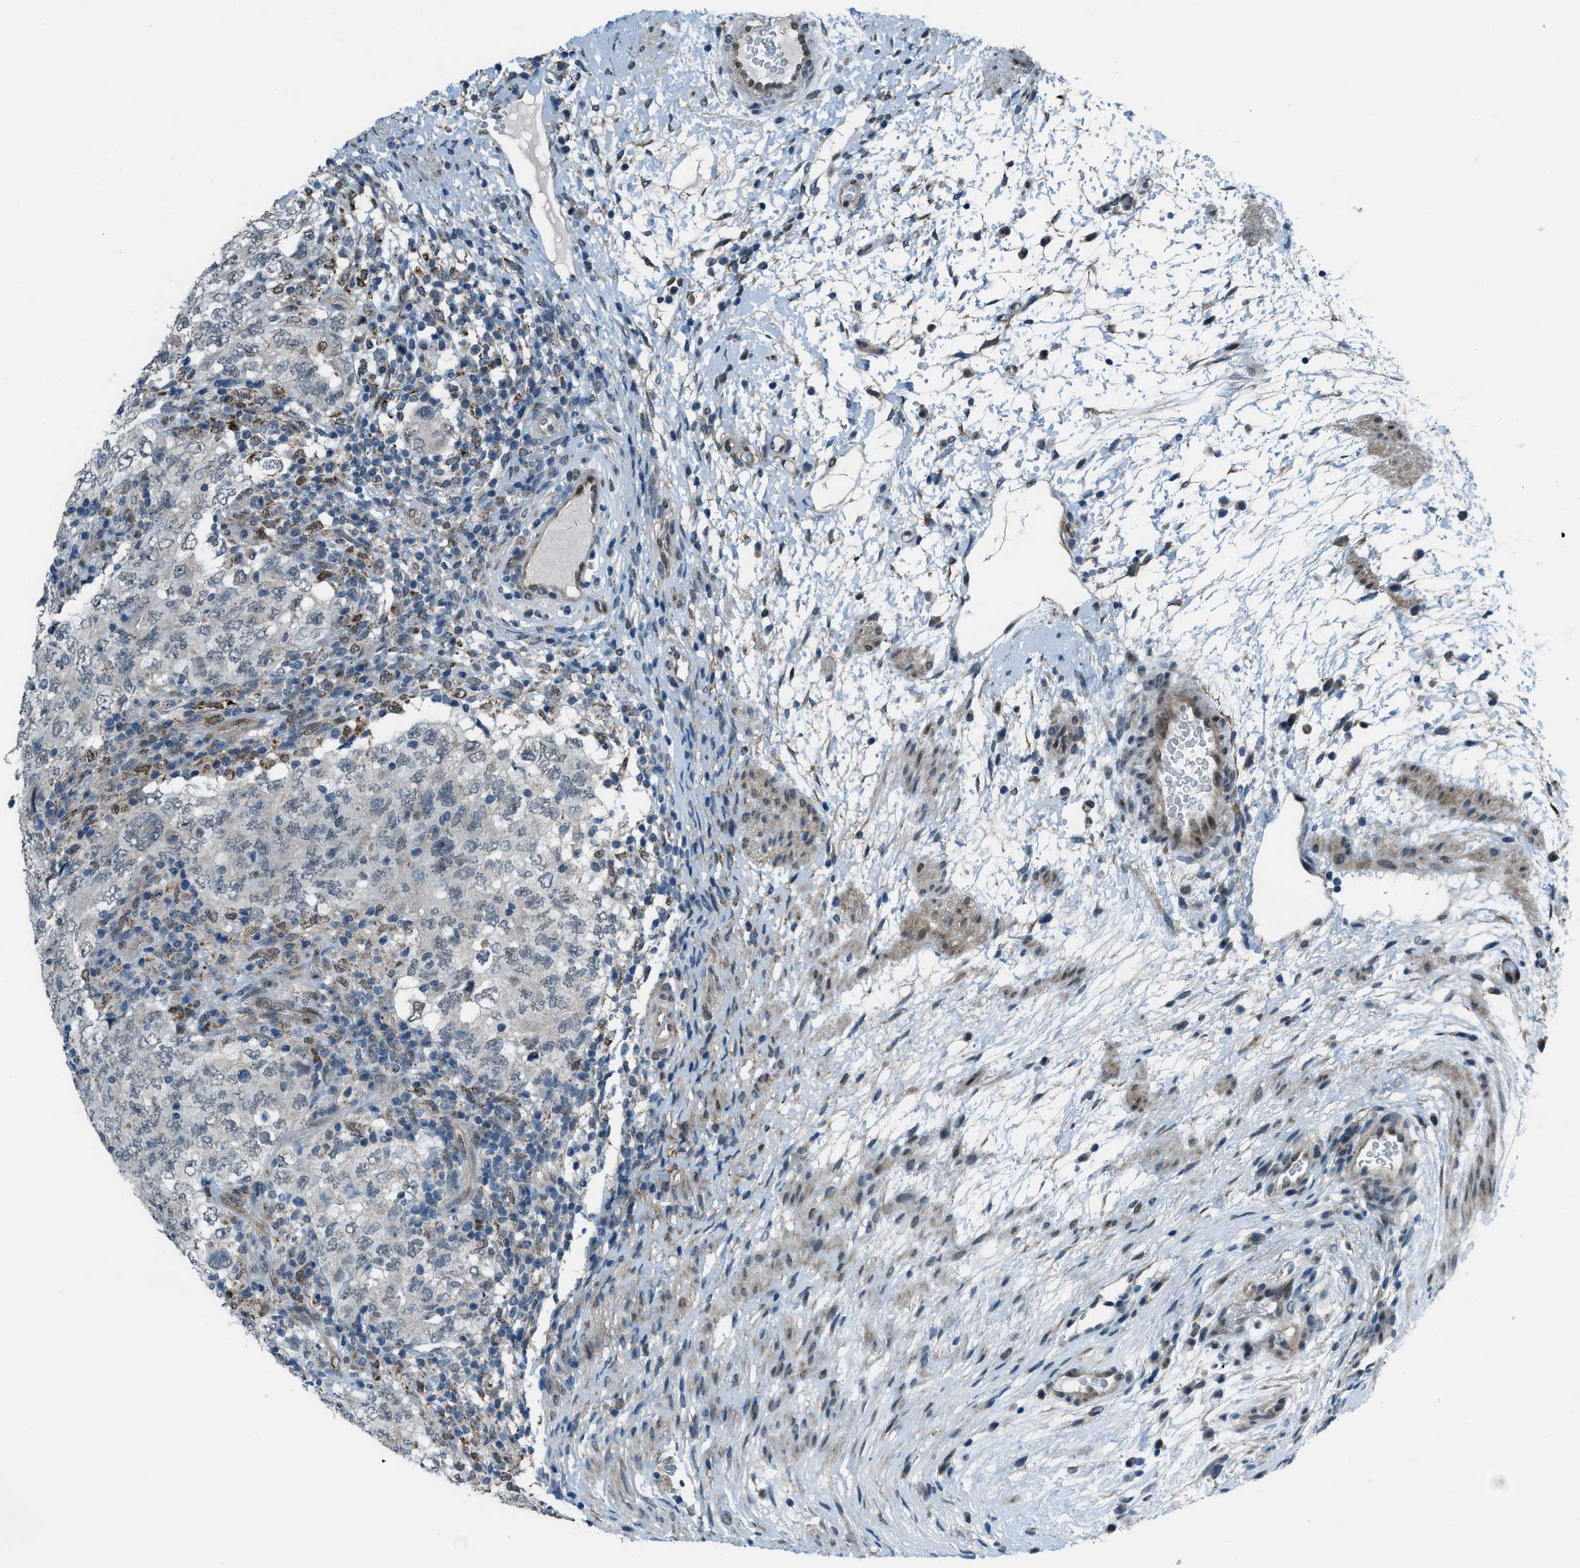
{"staining": {"intensity": "negative", "quantity": "none", "location": "none"}, "tissue": "testis cancer", "cell_type": "Tumor cells", "image_type": "cancer", "snomed": [{"axis": "morphology", "description": "Carcinoma, Embryonal, NOS"}, {"axis": "topography", "description": "Testis"}], "caption": "A high-resolution photomicrograph shows immunohistochemistry (IHC) staining of testis embryonal carcinoma, which exhibits no significant positivity in tumor cells.", "gene": "NPEPL1", "patient": {"sex": "male", "age": 26}}